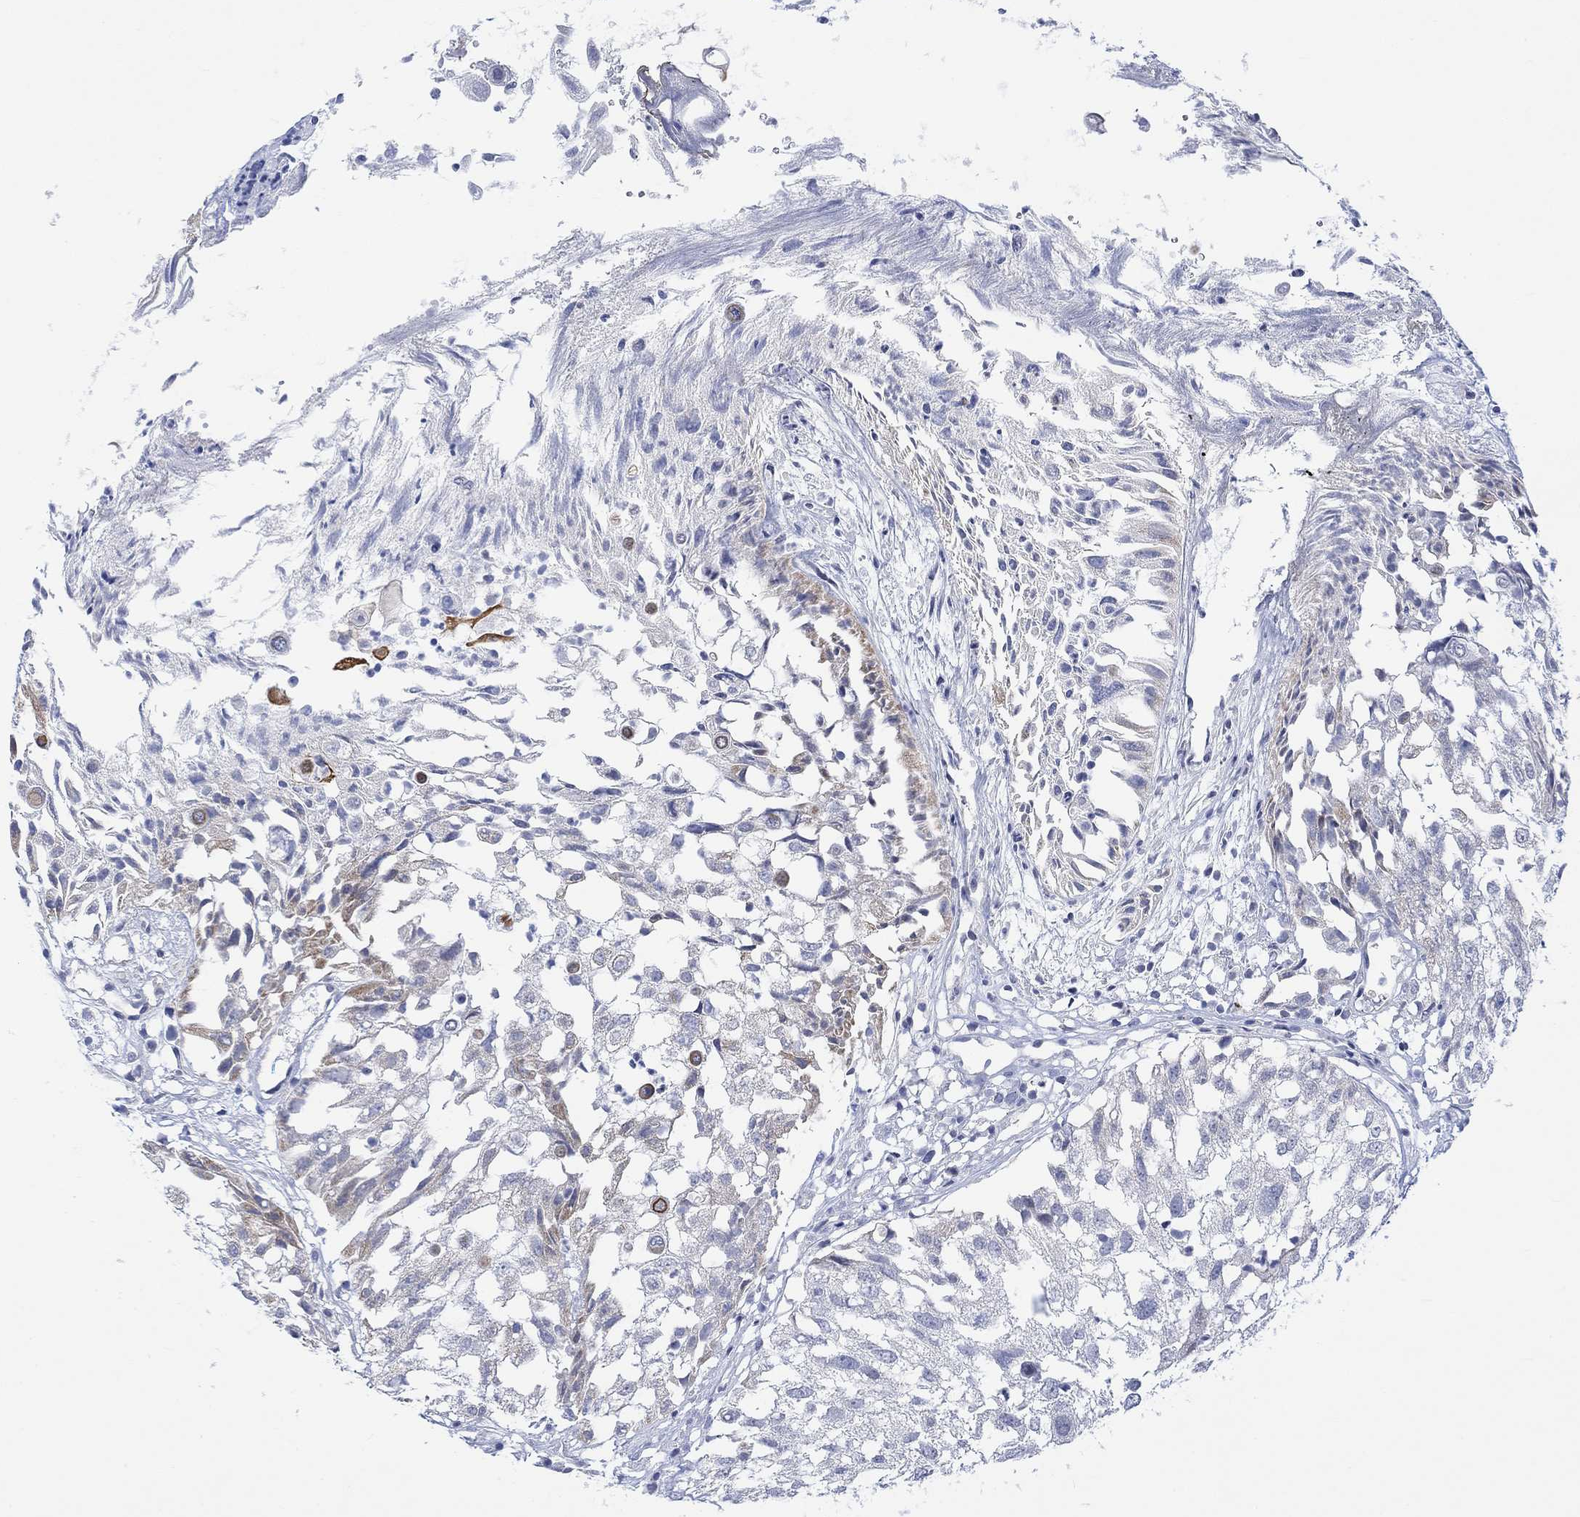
{"staining": {"intensity": "moderate", "quantity": "25%-75%", "location": "cytoplasmic/membranous"}, "tissue": "urothelial cancer", "cell_type": "Tumor cells", "image_type": "cancer", "snomed": [{"axis": "morphology", "description": "Urothelial carcinoma, High grade"}, {"axis": "topography", "description": "Urinary bladder"}], "caption": "Moderate cytoplasmic/membranous expression for a protein is seen in about 25%-75% of tumor cells of urothelial carcinoma (high-grade) using immunohistochemistry (IHC).", "gene": "DCX", "patient": {"sex": "female", "age": 79}}